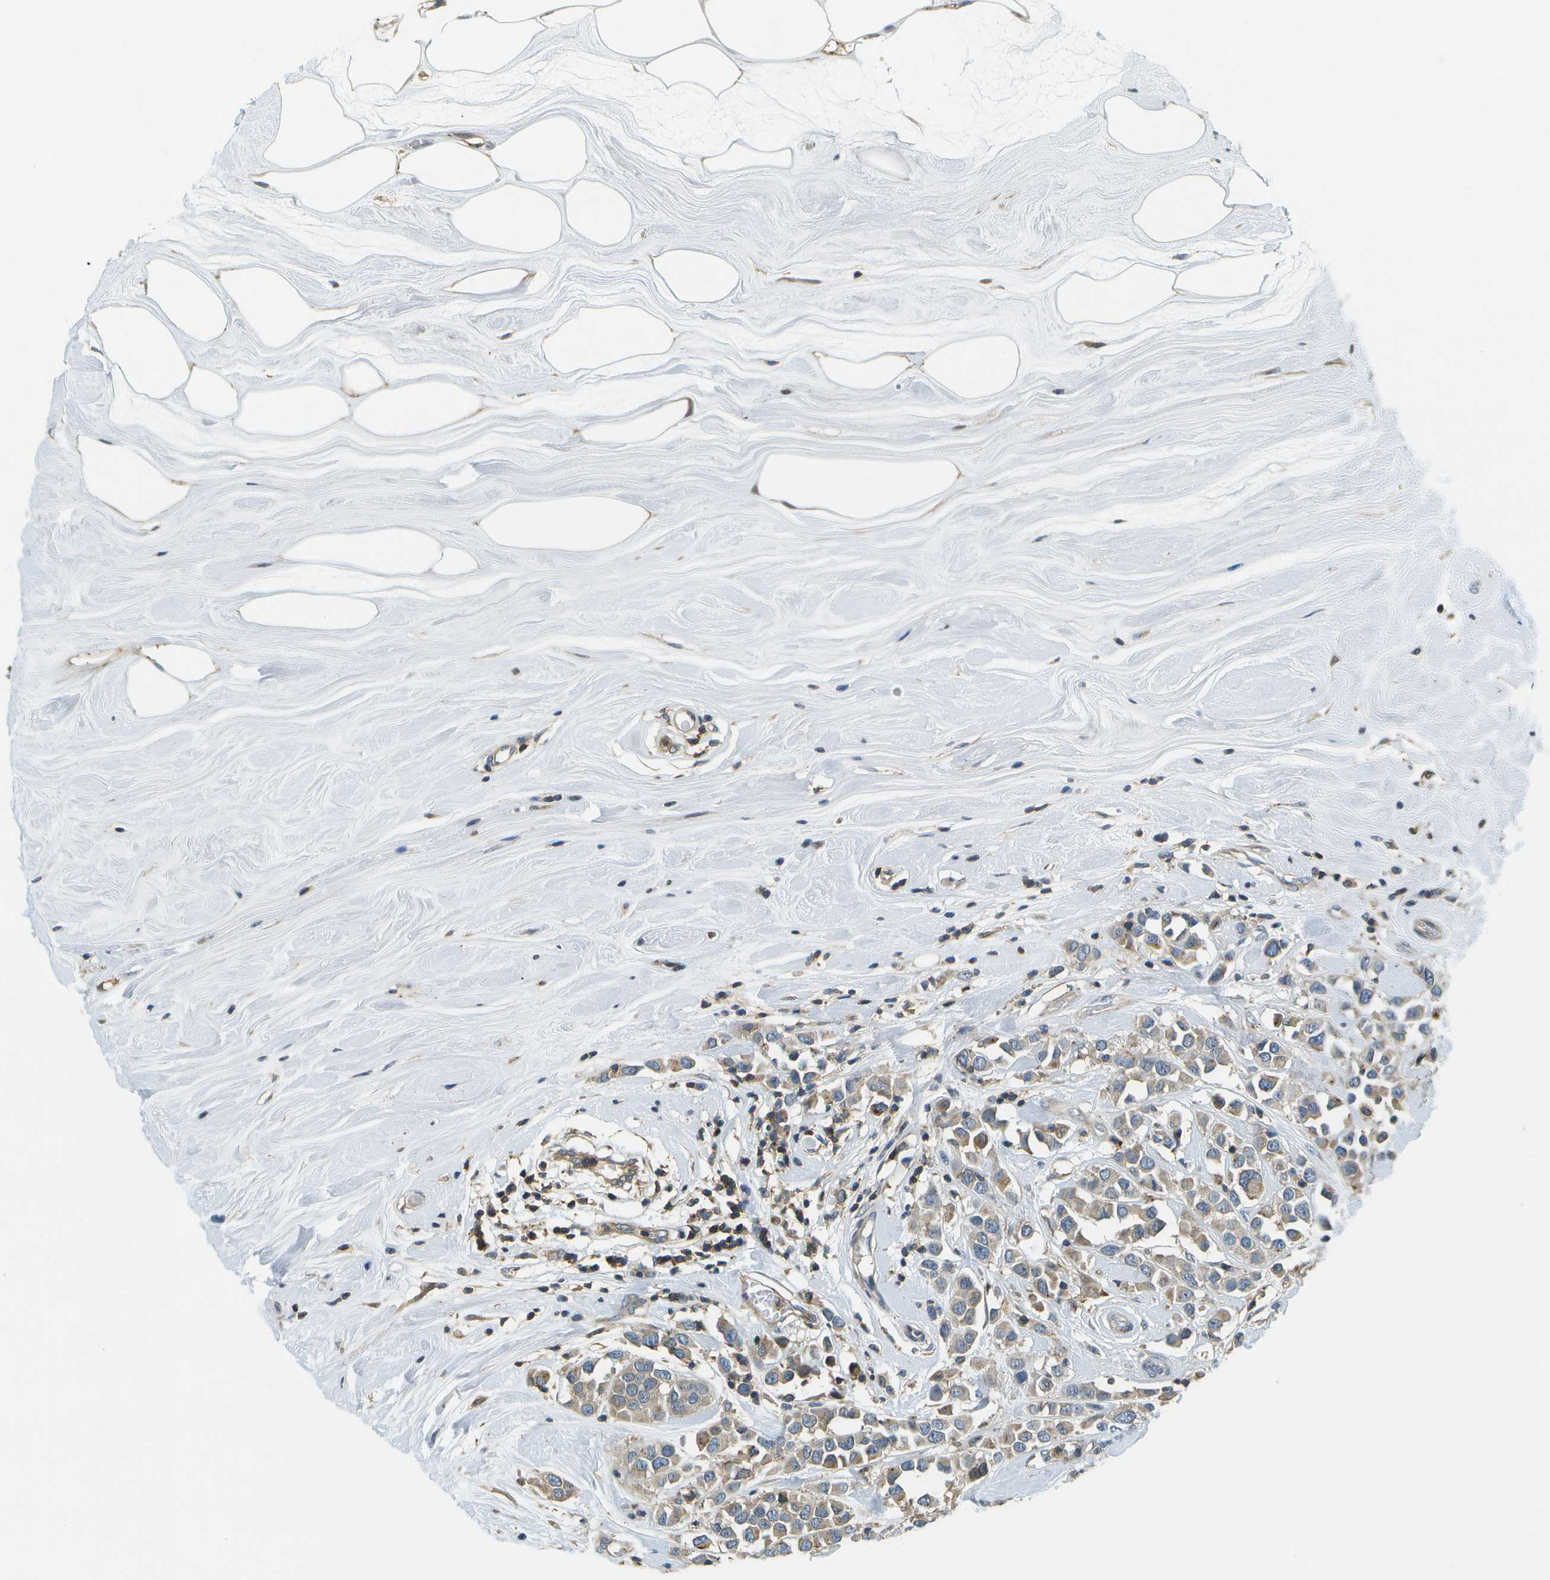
{"staining": {"intensity": "moderate", "quantity": "25%-75%", "location": "cytoplasmic/membranous"}, "tissue": "breast cancer", "cell_type": "Tumor cells", "image_type": "cancer", "snomed": [{"axis": "morphology", "description": "Duct carcinoma"}, {"axis": "topography", "description": "Breast"}], "caption": "Approximately 25%-75% of tumor cells in human invasive ductal carcinoma (breast) exhibit moderate cytoplasmic/membranous protein positivity as visualized by brown immunohistochemical staining.", "gene": "LRRC66", "patient": {"sex": "female", "age": 61}}